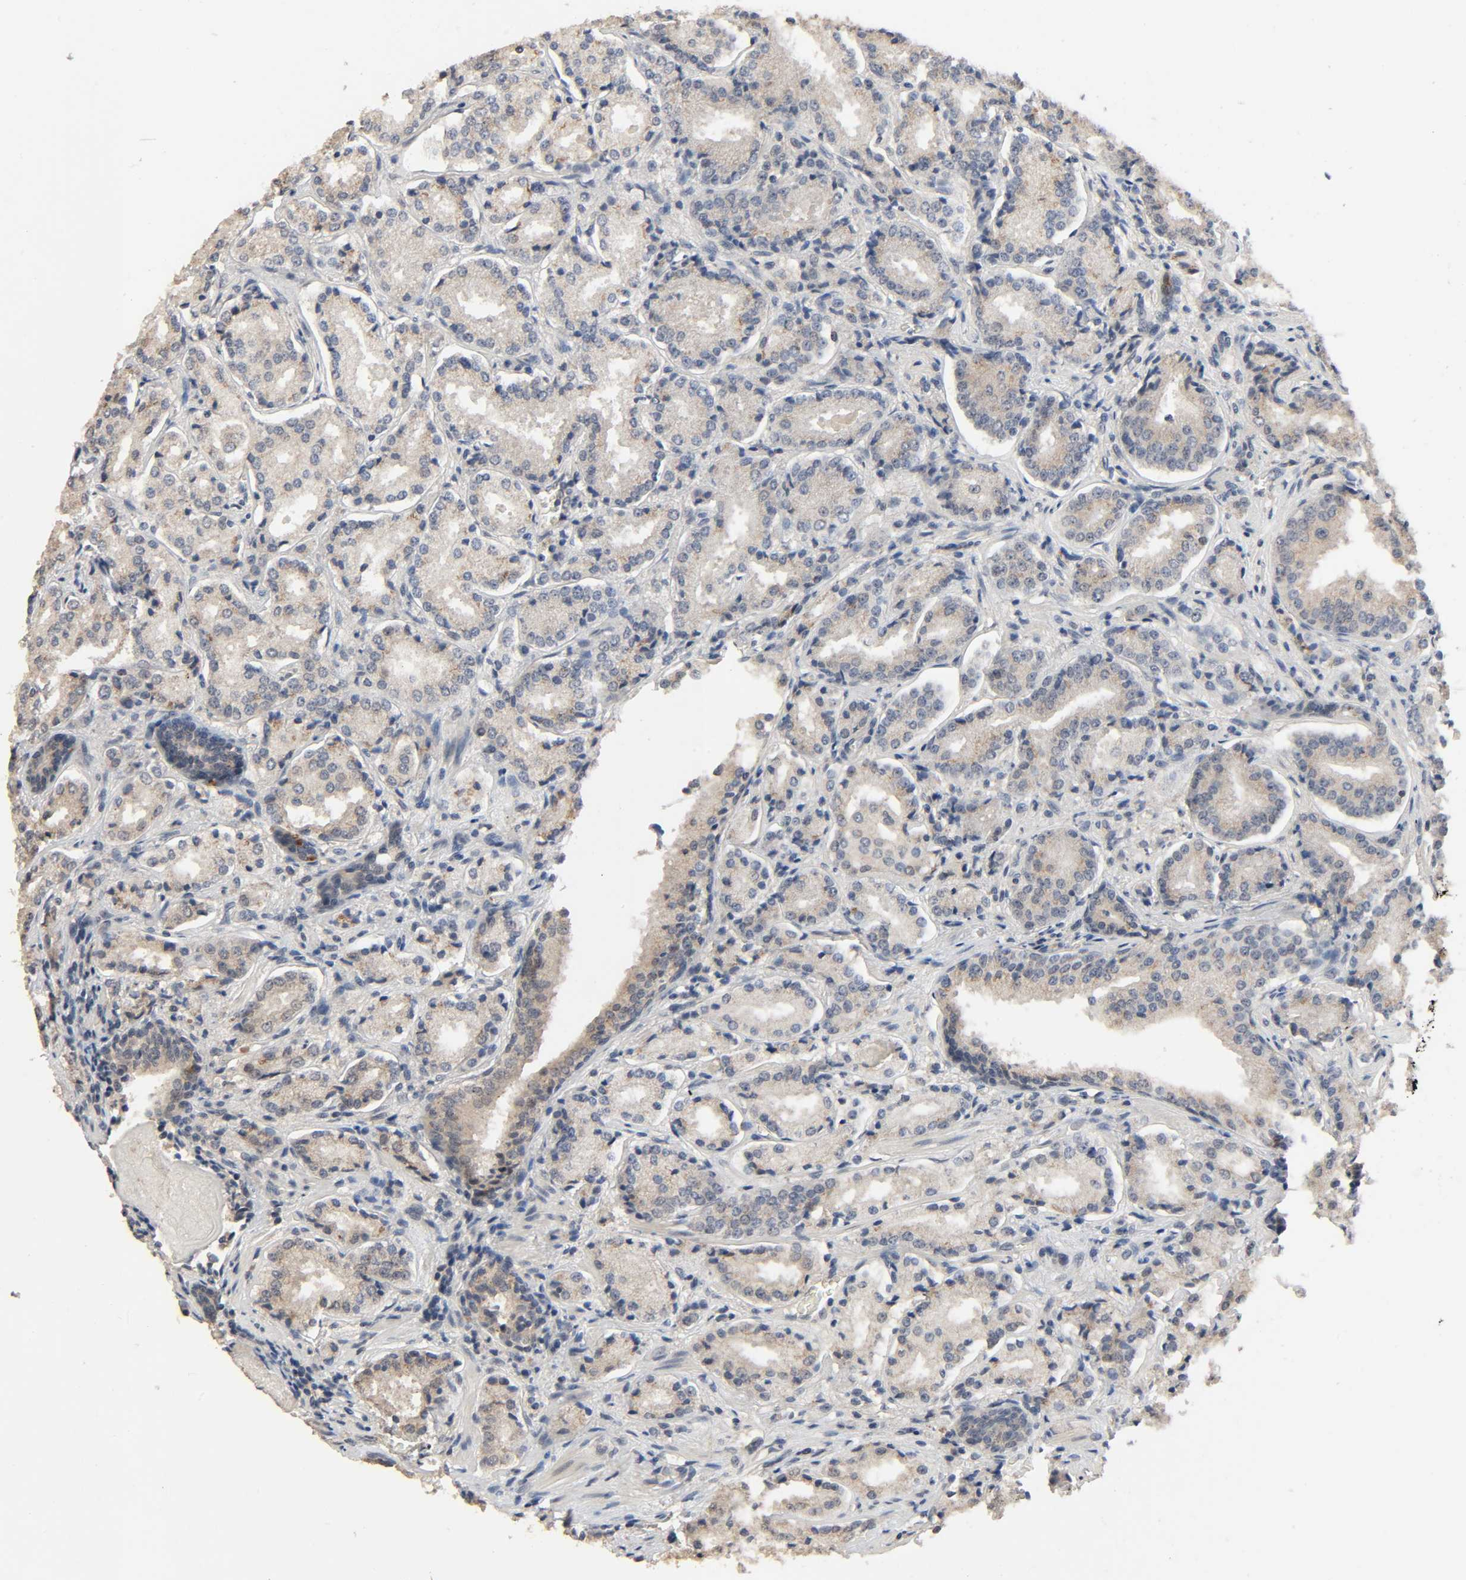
{"staining": {"intensity": "weak", "quantity": "25%-75%", "location": "cytoplasmic/membranous"}, "tissue": "prostate cancer", "cell_type": "Tumor cells", "image_type": "cancer", "snomed": [{"axis": "morphology", "description": "Adenocarcinoma, High grade"}, {"axis": "topography", "description": "Prostate"}], "caption": "Immunohistochemistry image of neoplastic tissue: human prostate cancer (adenocarcinoma (high-grade)) stained using IHC shows low levels of weak protein expression localized specifically in the cytoplasmic/membranous of tumor cells, appearing as a cytoplasmic/membranous brown color.", "gene": "MAGEA8", "patient": {"sex": "male", "age": 58}}